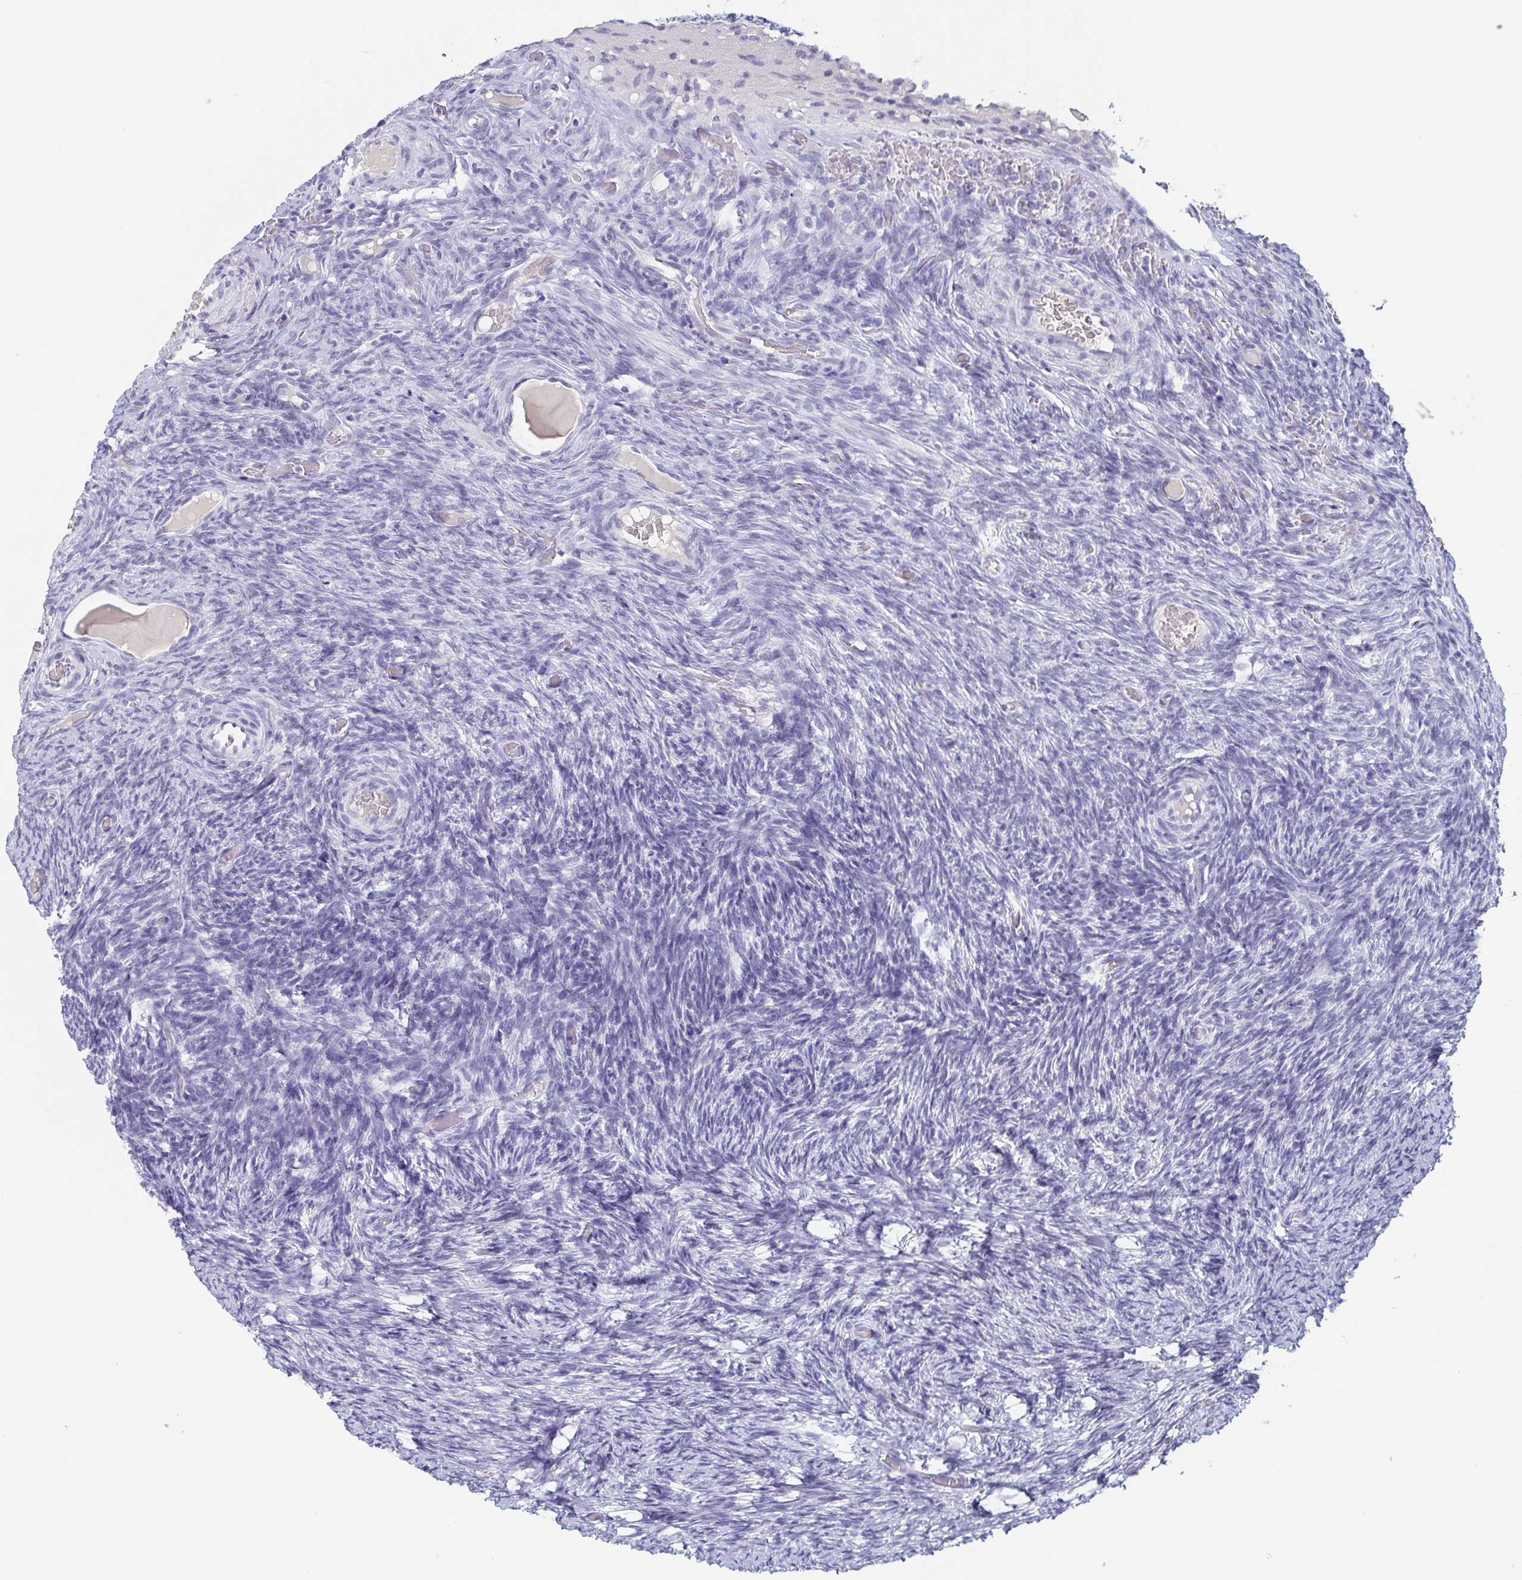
{"staining": {"intensity": "negative", "quantity": "none", "location": "none"}, "tissue": "ovary", "cell_type": "Ovarian stroma cells", "image_type": "normal", "snomed": [{"axis": "morphology", "description": "Normal tissue, NOS"}, {"axis": "topography", "description": "Ovary"}], "caption": "Histopathology image shows no significant protein positivity in ovarian stroma cells of unremarkable ovary.", "gene": "ITLN1", "patient": {"sex": "female", "age": 34}}